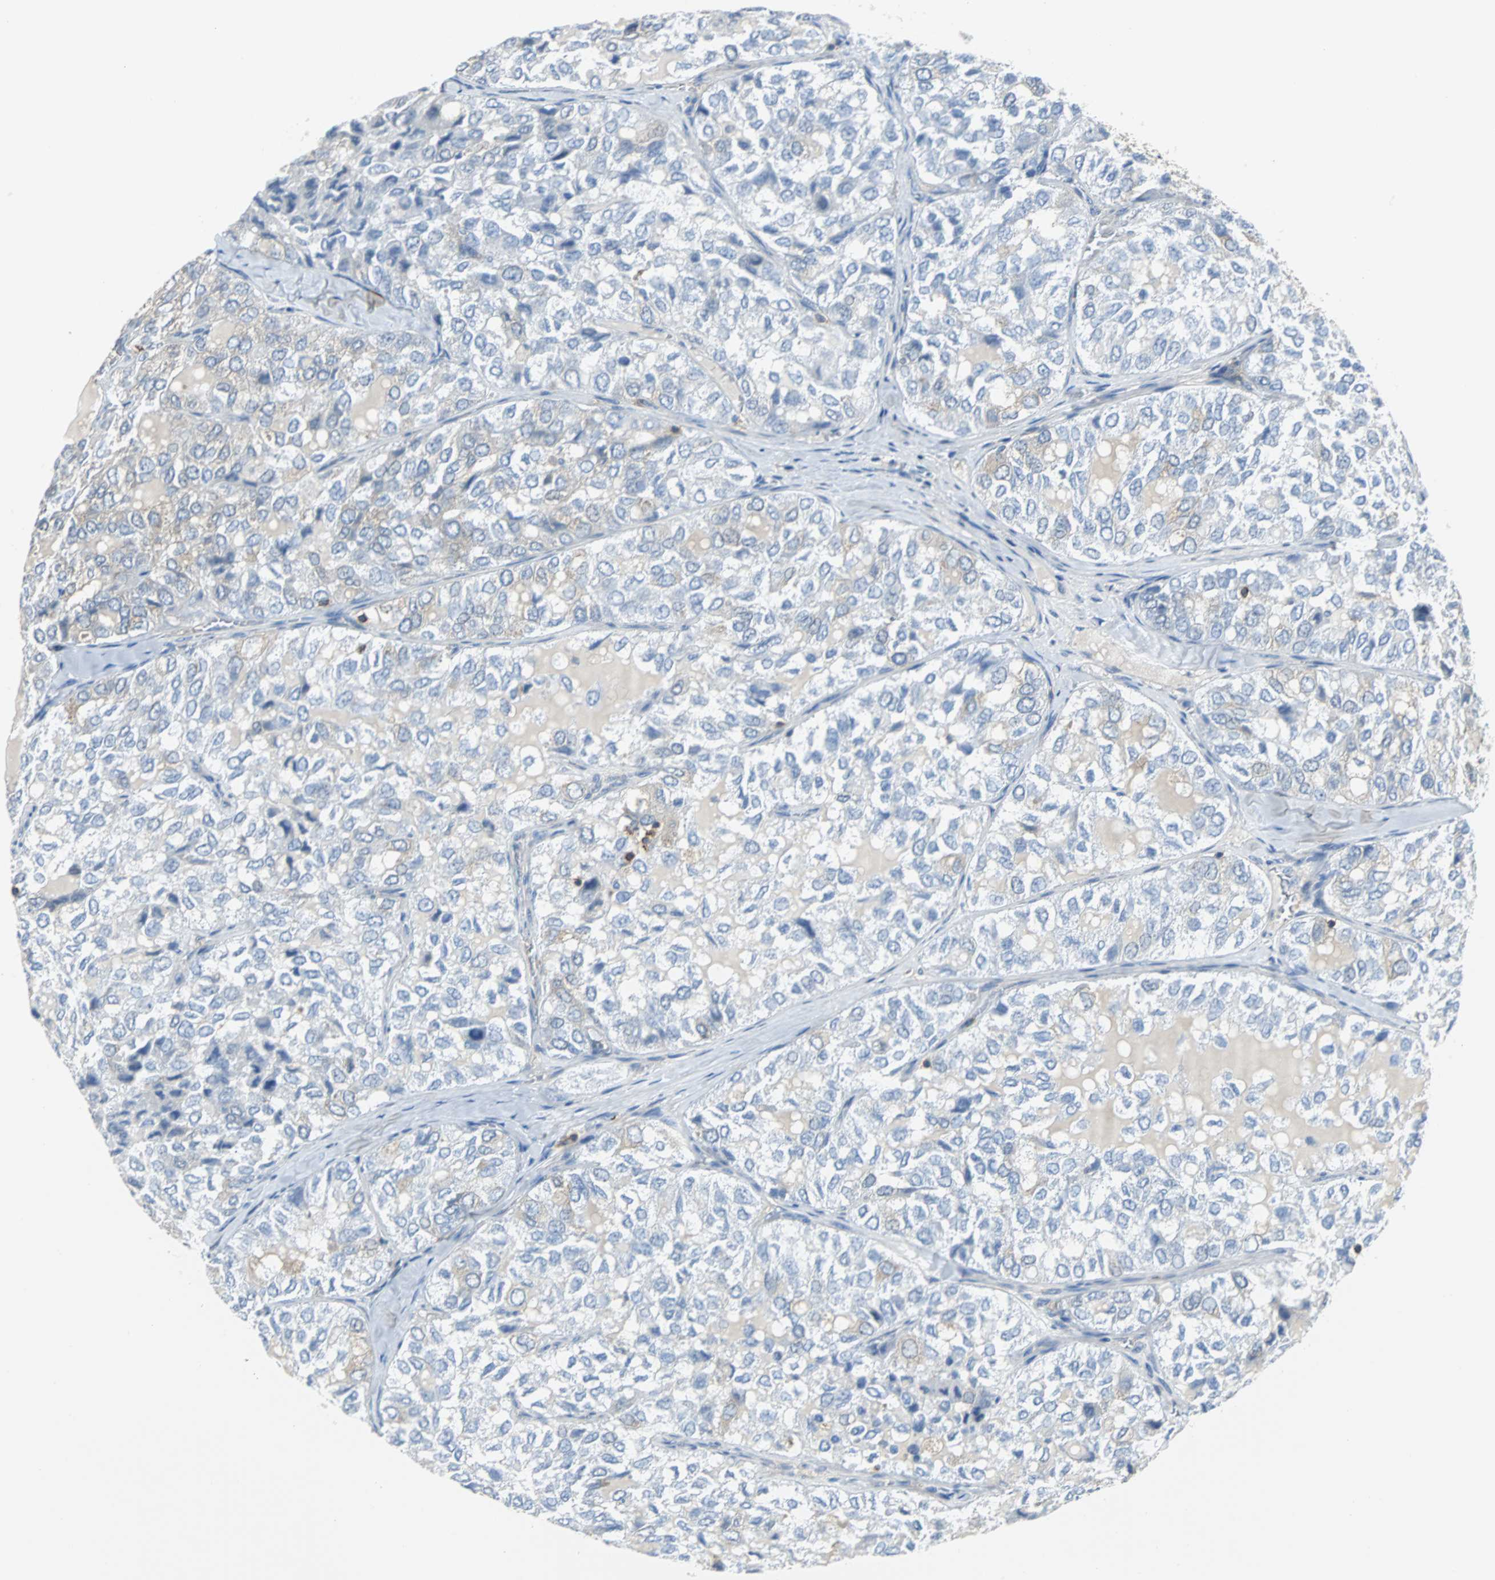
{"staining": {"intensity": "weak", "quantity": "<25%", "location": "cytoplasmic/membranous"}, "tissue": "thyroid cancer", "cell_type": "Tumor cells", "image_type": "cancer", "snomed": [{"axis": "morphology", "description": "Follicular adenoma carcinoma, NOS"}, {"axis": "topography", "description": "Thyroid gland"}], "caption": "Image shows no significant protein staining in tumor cells of thyroid cancer (follicular adenoma carcinoma).", "gene": "TSC22D4", "patient": {"sex": "male", "age": 75}}